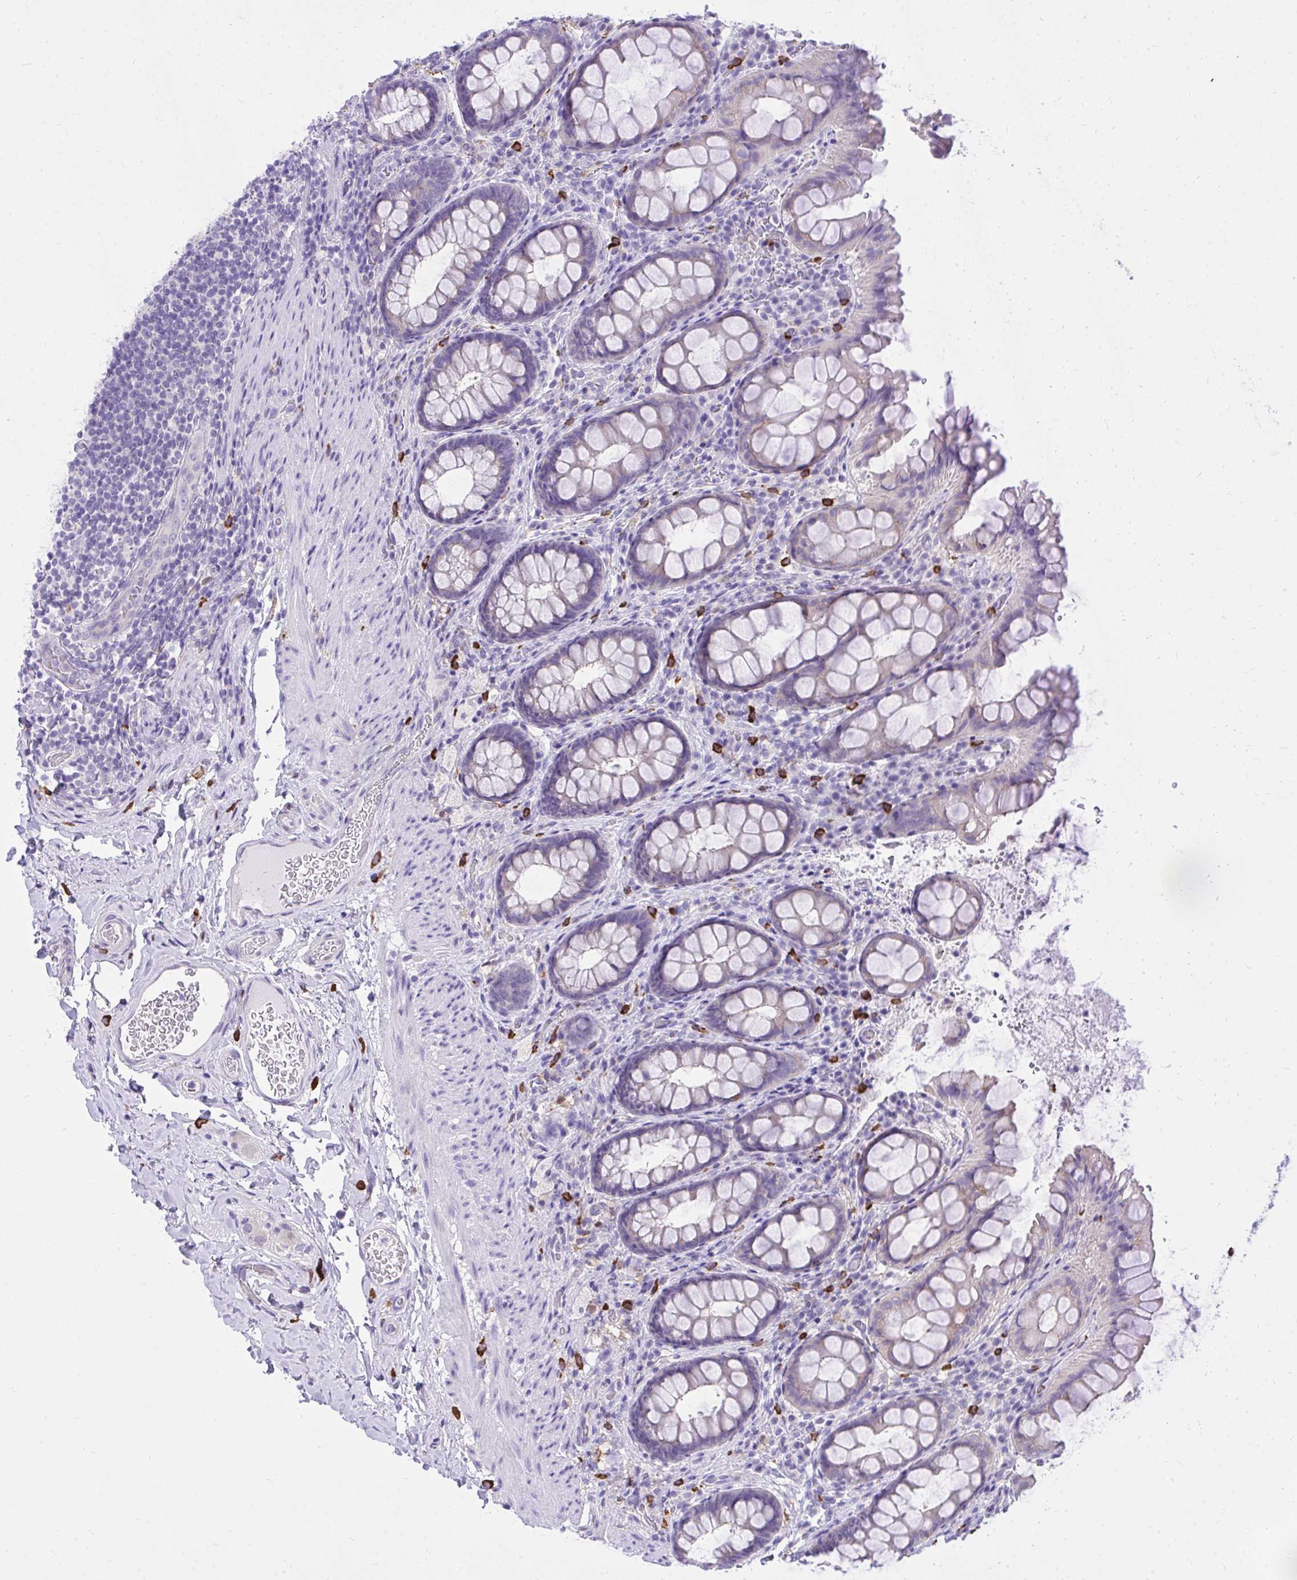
{"staining": {"intensity": "weak", "quantity": "25%-75%", "location": "cytoplasmic/membranous"}, "tissue": "rectum", "cell_type": "Glandular cells", "image_type": "normal", "snomed": [{"axis": "morphology", "description": "Normal tissue, NOS"}, {"axis": "topography", "description": "Rectum"}, {"axis": "topography", "description": "Peripheral nerve tissue"}], "caption": "Weak cytoplasmic/membranous staining for a protein is seen in approximately 25%-75% of glandular cells of normal rectum using immunohistochemistry (IHC).", "gene": "PSD", "patient": {"sex": "female", "age": 69}}